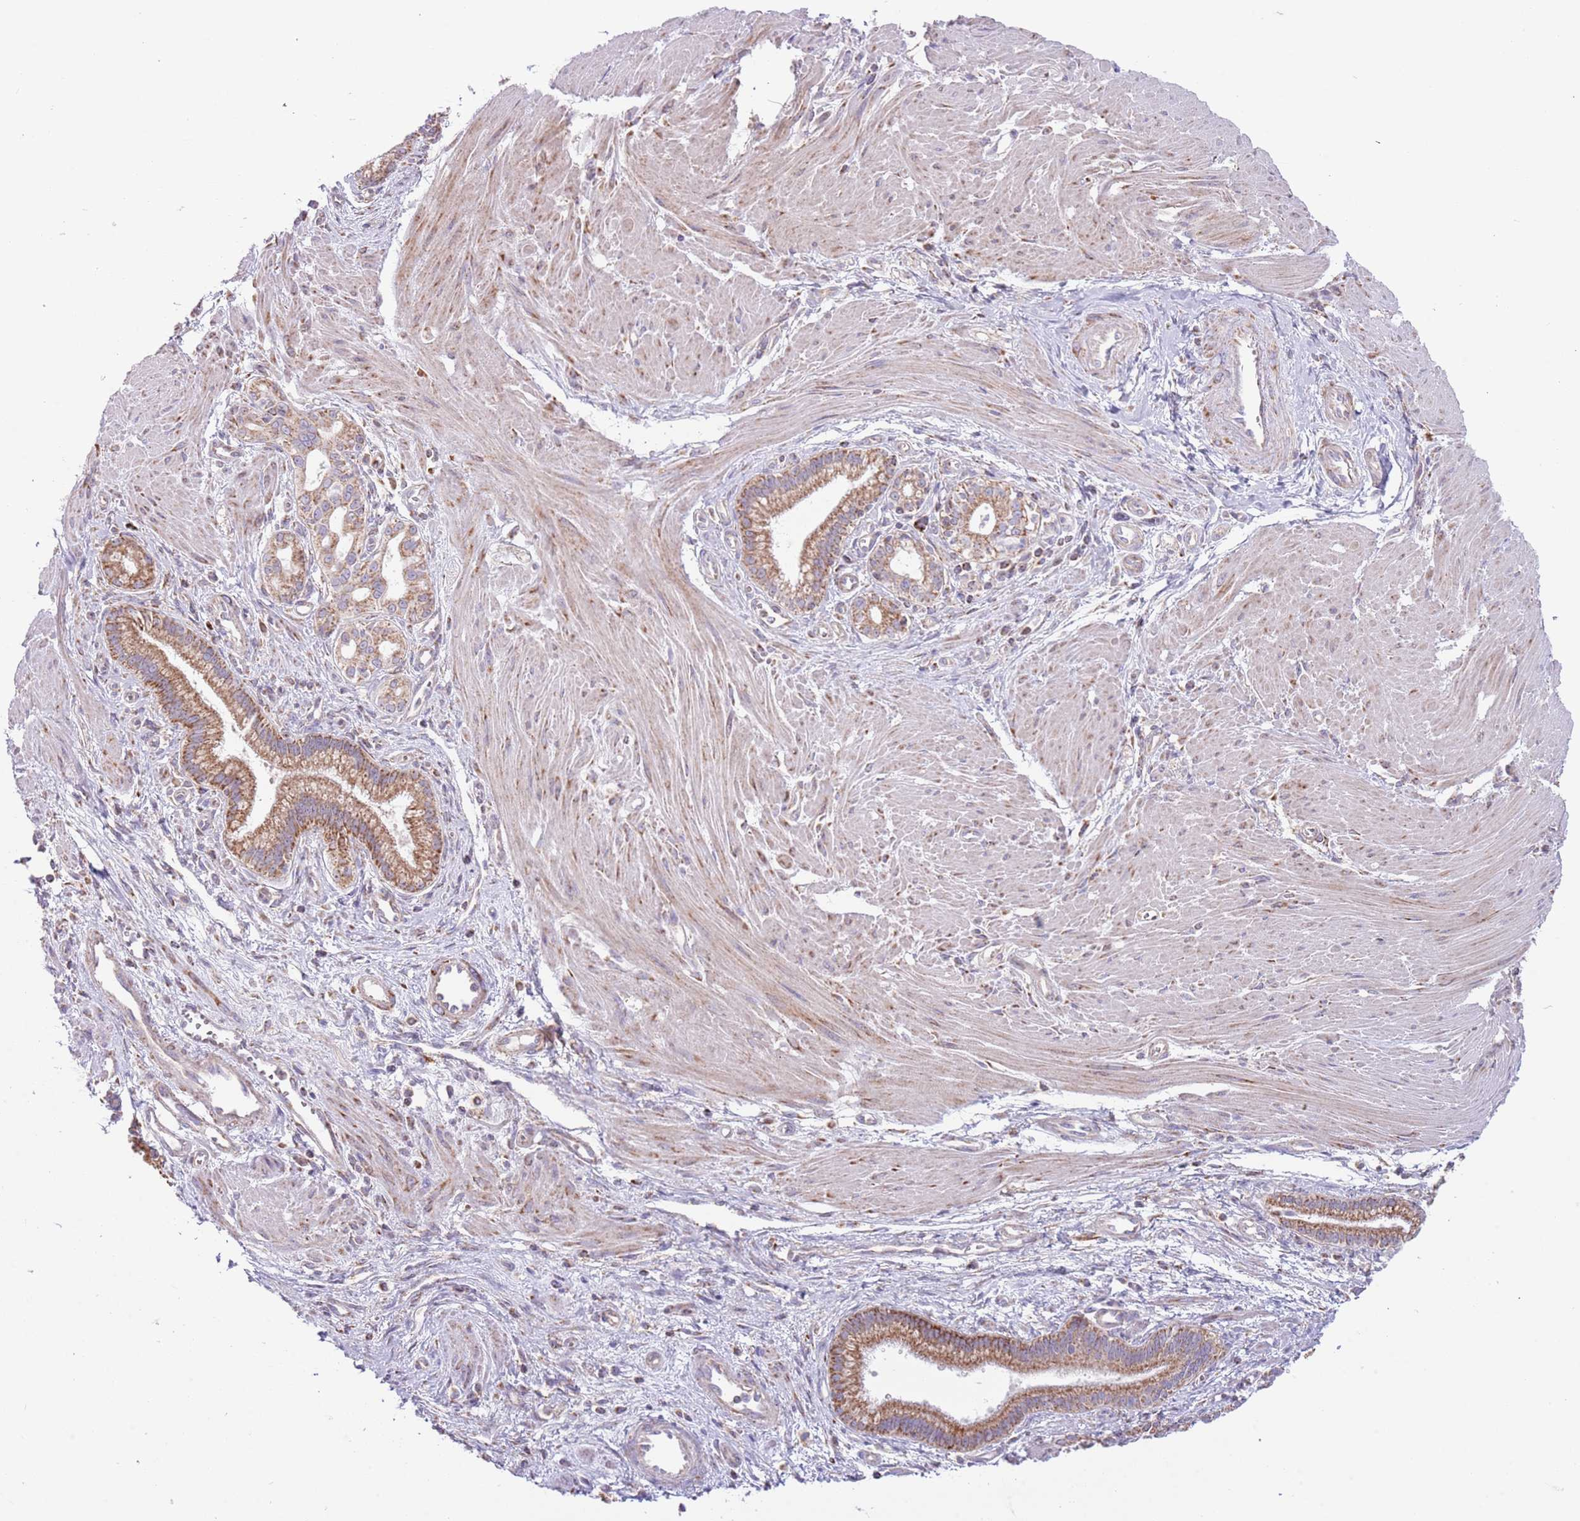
{"staining": {"intensity": "moderate", "quantity": ">75%", "location": "cytoplasmic/membranous"}, "tissue": "pancreatic cancer", "cell_type": "Tumor cells", "image_type": "cancer", "snomed": [{"axis": "morphology", "description": "Adenocarcinoma, NOS"}, {"axis": "topography", "description": "Pancreas"}], "caption": "Immunohistochemistry image of human adenocarcinoma (pancreatic) stained for a protein (brown), which exhibits medium levels of moderate cytoplasmic/membranous positivity in about >75% of tumor cells.", "gene": "LHX6", "patient": {"sex": "male", "age": 78}}